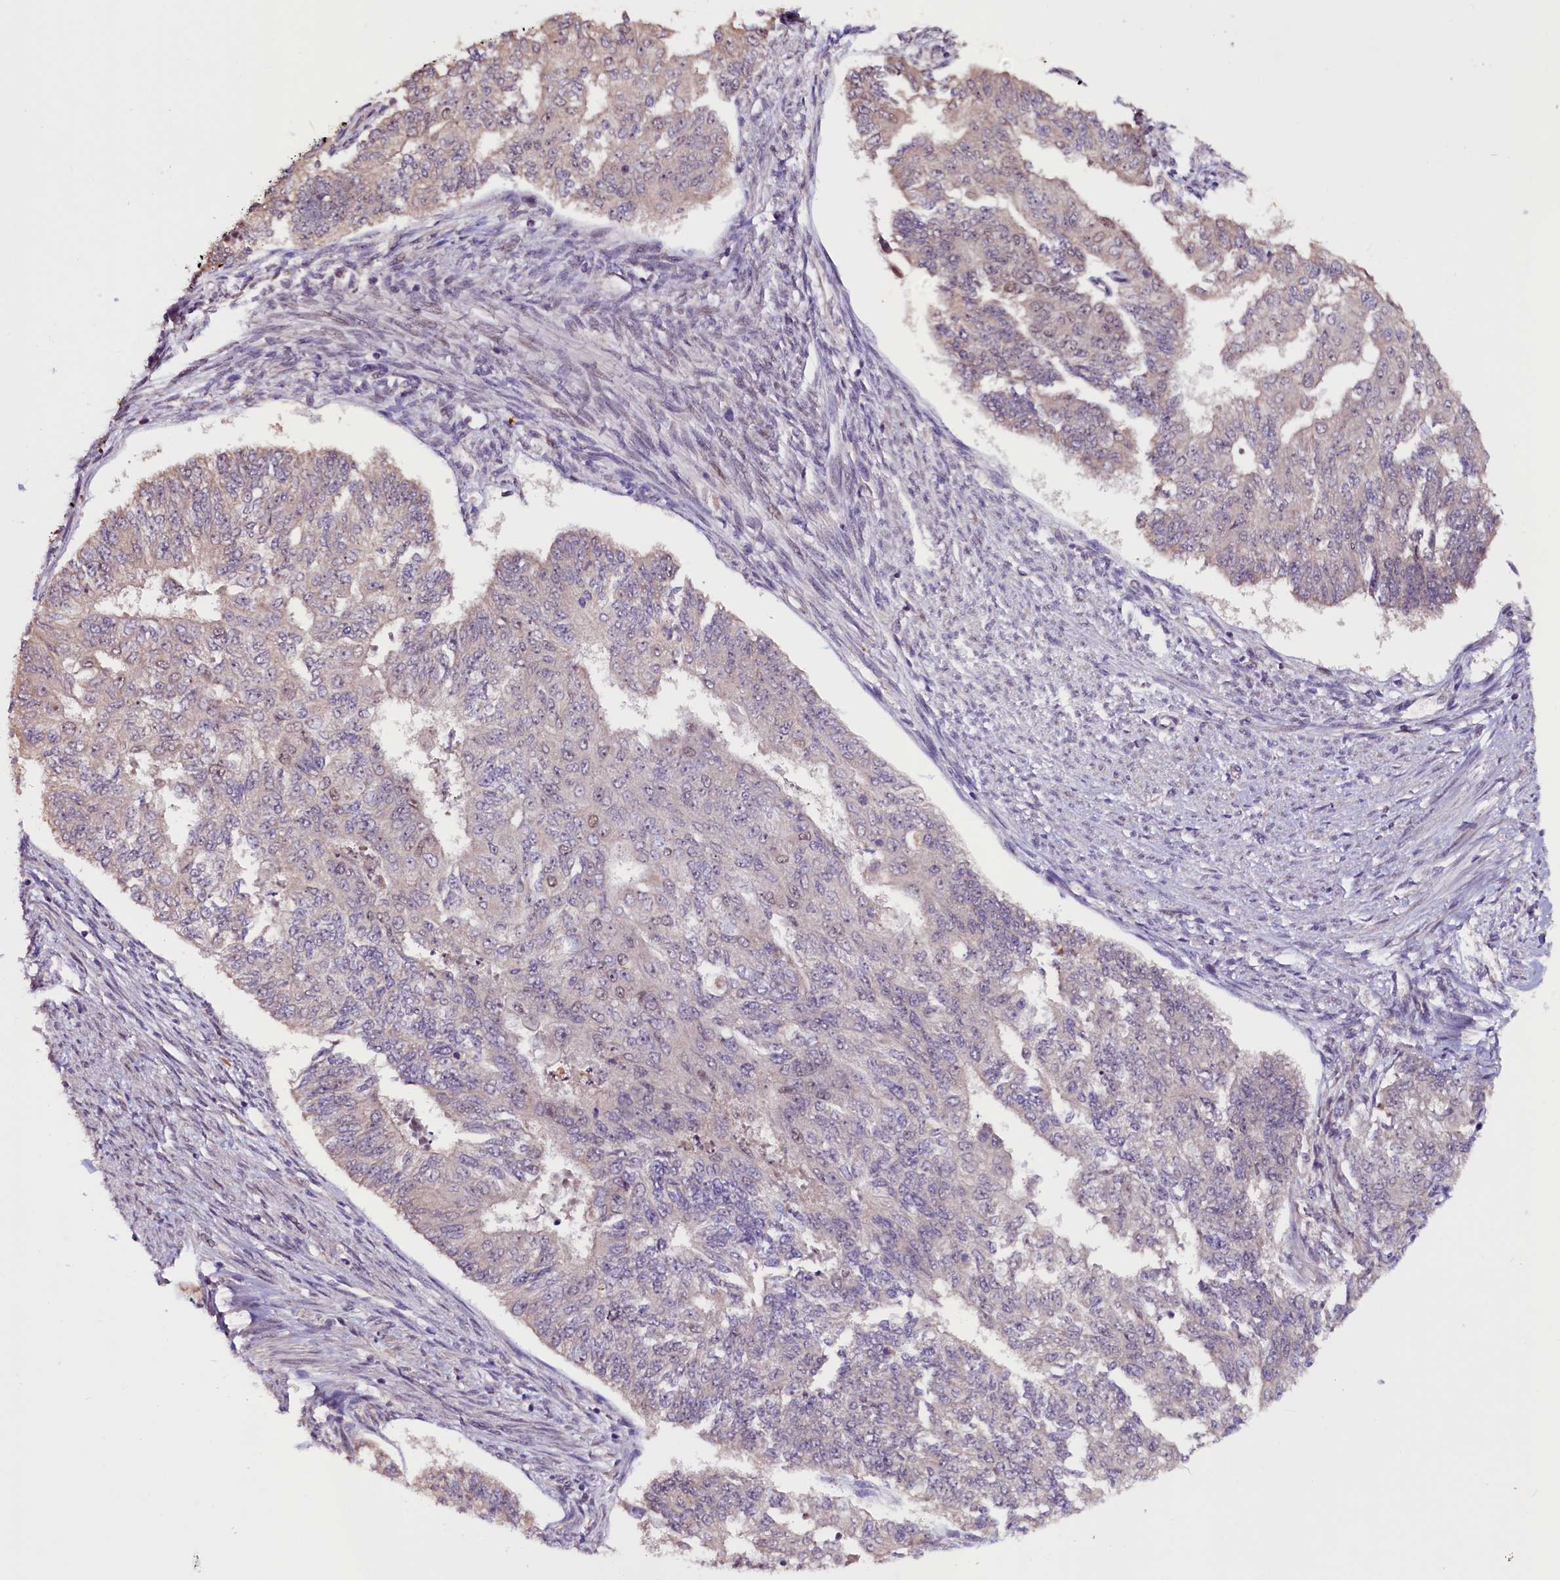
{"staining": {"intensity": "negative", "quantity": "none", "location": "none"}, "tissue": "endometrial cancer", "cell_type": "Tumor cells", "image_type": "cancer", "snomed": [{"axis": "morphology", "description": "Adenocarcinoma, NOS"}, {"axis": "topography", "description": "Endometrium"}], "caption": "This is an immunohistochemistry photomicrograph of endometrial cancer (adenocarcinoma). There is no positivity in tumor cells.", "gene": "RNMT", "patient": {"sex": "female", "age": 32}}